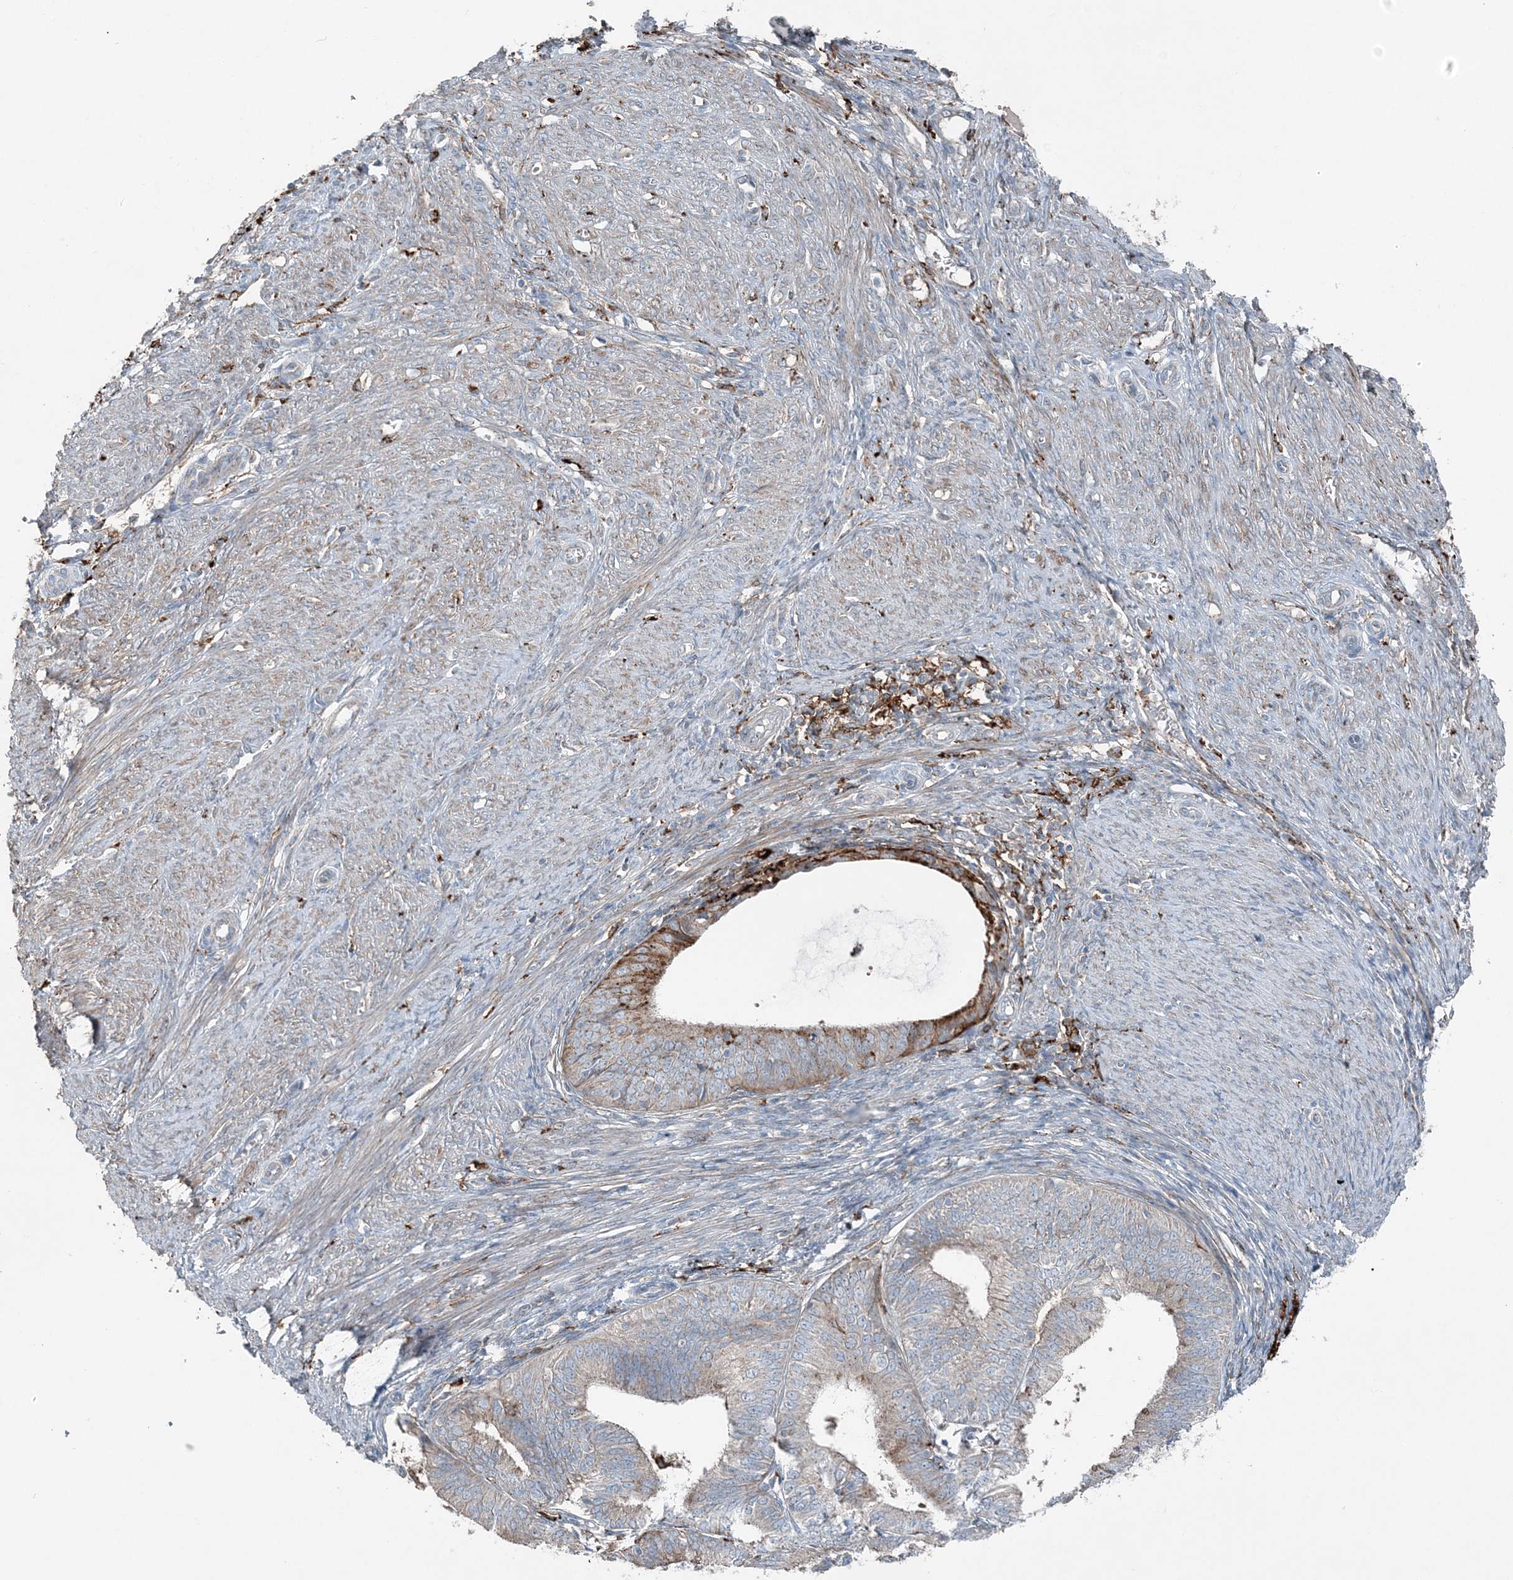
{"staining": {"intensity": "moderate", "quantity": "<25%", "location": "cytoplasmic/membranous"}, "tissue": "endometrial cancer", "cell_type": "Tumor cells", "image_type": "cancer", "snomed": [{"axis": "morphology", "description": "Adenocarcinoma, NOS"}, {"axis": "topography", "description": "Endometrium"}], "caption": "There is low levels of moderate cytoplasmic/membranous positivity in tumor cells of endometrial cancer (adenocarcinoma), as demonstrated by immunohistochemical staining (brown color).", "gene": "KY", "patient": {"sex": "female", "age": 51}}